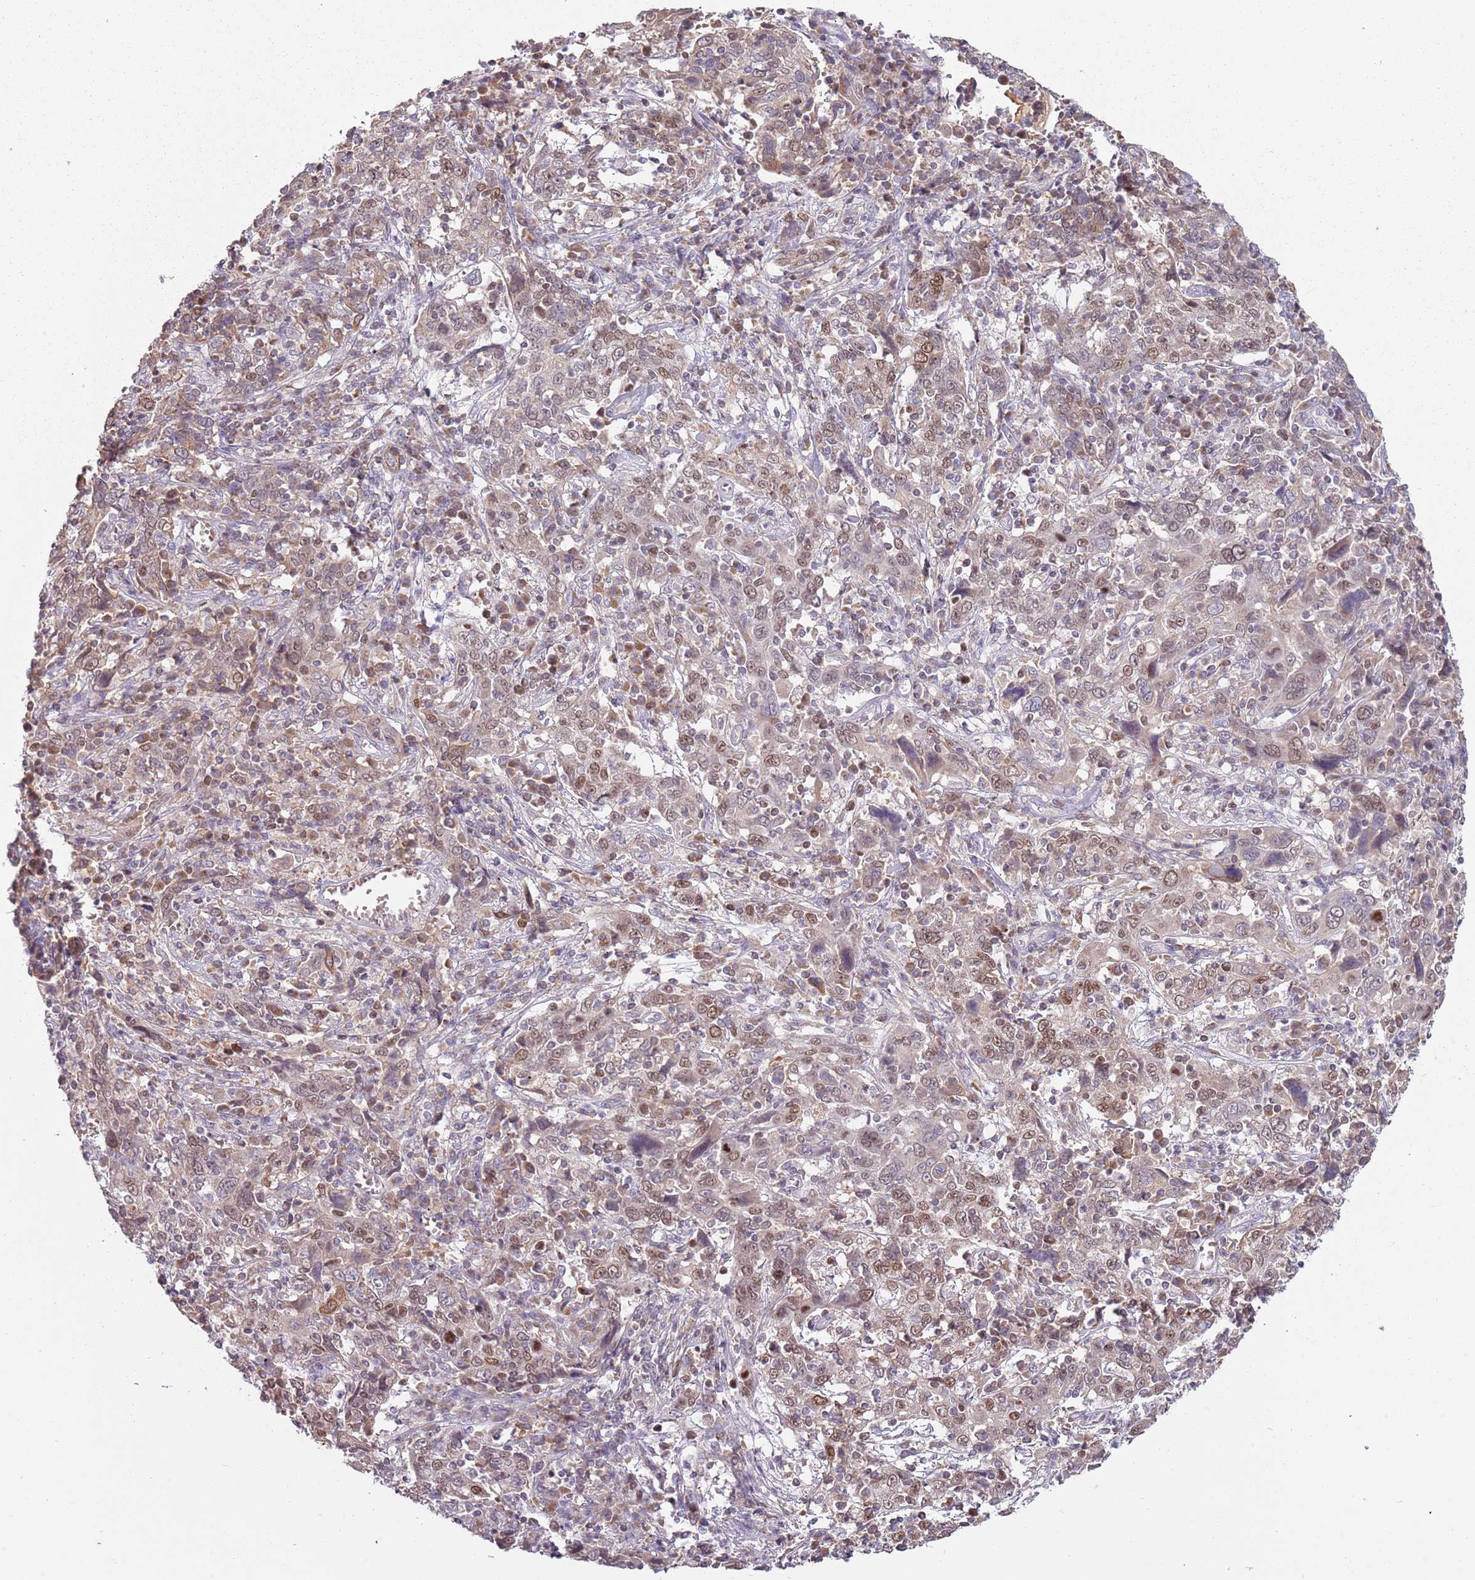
{"staining": {"intensity": "moderate", "quantity": ">75%", "location": "nuclear"}, "tissue": "cervical cancer", "cell_type": "Tumor cells", "image_type": "cancer", "snomed": [{"axis": "morphology", "description": "Squamous cell carcinoma, NOS"}, {"axis": "topography", "description": "Cervix"}], "caption": "Protein staining demonstrates moderate nuclear expression in approximately >75% of tumor cells in cervical squamous cell carcinoma. (brown staining indicates protein expression, while blue staining denotes nuclei).", "gene": "SYS1", "patient": {"sex": "female", "age": 46}}